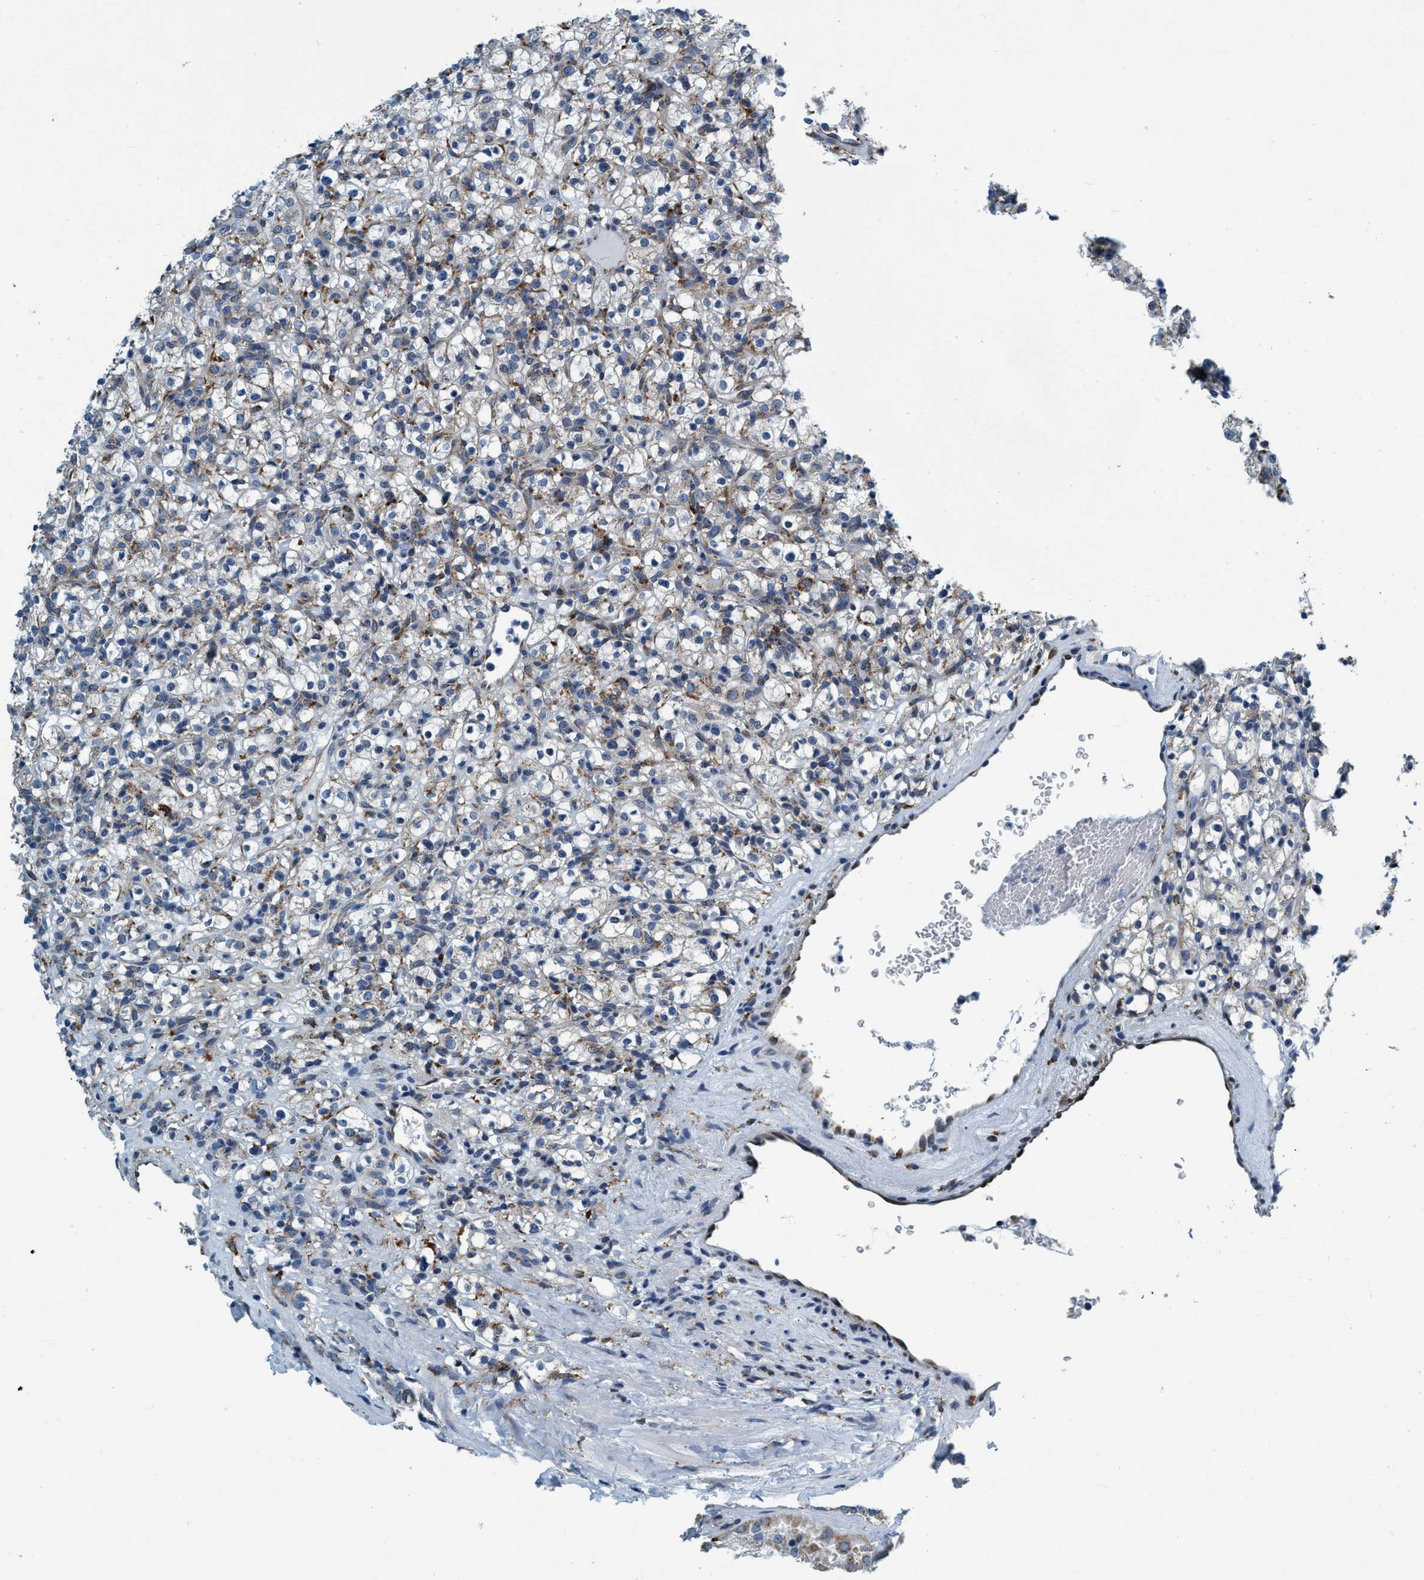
{"staining": {"intensity": "moderate", "quantity": "<25%", "location": "cytoplasmic/membranous"}, "tissue": "renal cancer", "cell_type": "Tumor cells", "image_type": "cancer", "snomed": [{"axis": "morphology", "description": "Normal tissue, NOS"}, {"axis": "morphology", "description": "Adenocarcinoma, NOS"}, {"axis": "topography", "description": "Kidney"}], "caption": "Moderate cytoplasmic/membranous staining is appreciated in approximately <25% of tumor cells in renal cancer (adenocarcinoma). (DAB = brown stain, brightfield microscopy at high magnification).", "gene": "ARMC9", "patient": {"sex": "female", "age": 72}}